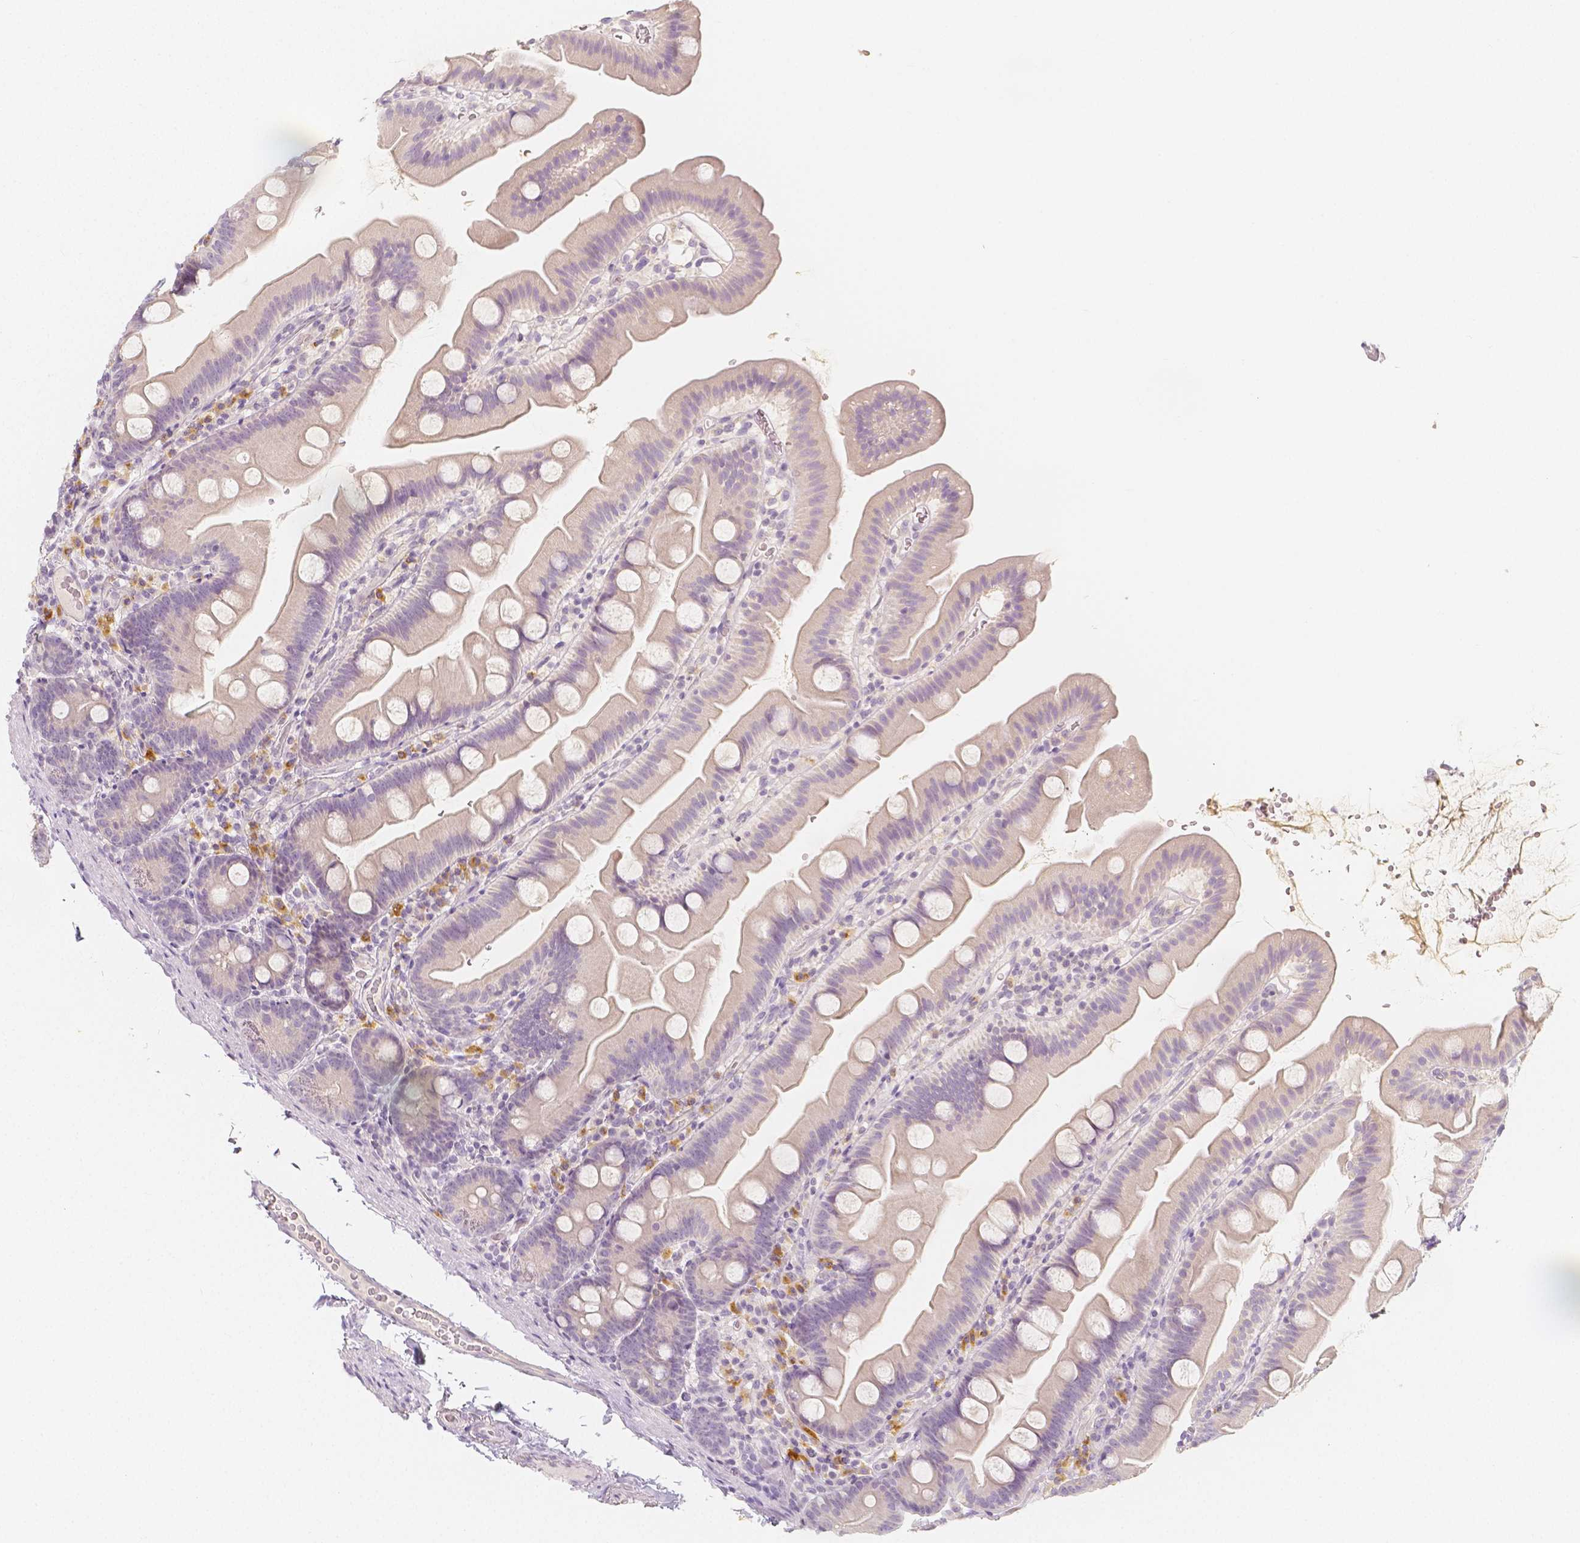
{"staining": {"intensity": "negative", "quantity": "none", "location": "none"}, "tissue": "small intestine", "cell_type": "Glandular cells", "image_type": "normal", "snomed": [{"axis": "morphology", "description": "Normal tissue, NOS"}, {"axis": "topography", "description": "Small intestine"}], "caption": "DAB (3,3'-diaminobenzidine) immunohistochemical staining of benign small intestine reveals no significant expression in glandular cells. The staining was performed using DAB (3,3'-diaminobenzidine) to visualize the protein expression in brown, while the nuclei were stained in blue with hematoxylin (Magnification: 20x).", "gene": "BATF", "patient": {"sex": "female", "age": 68}}